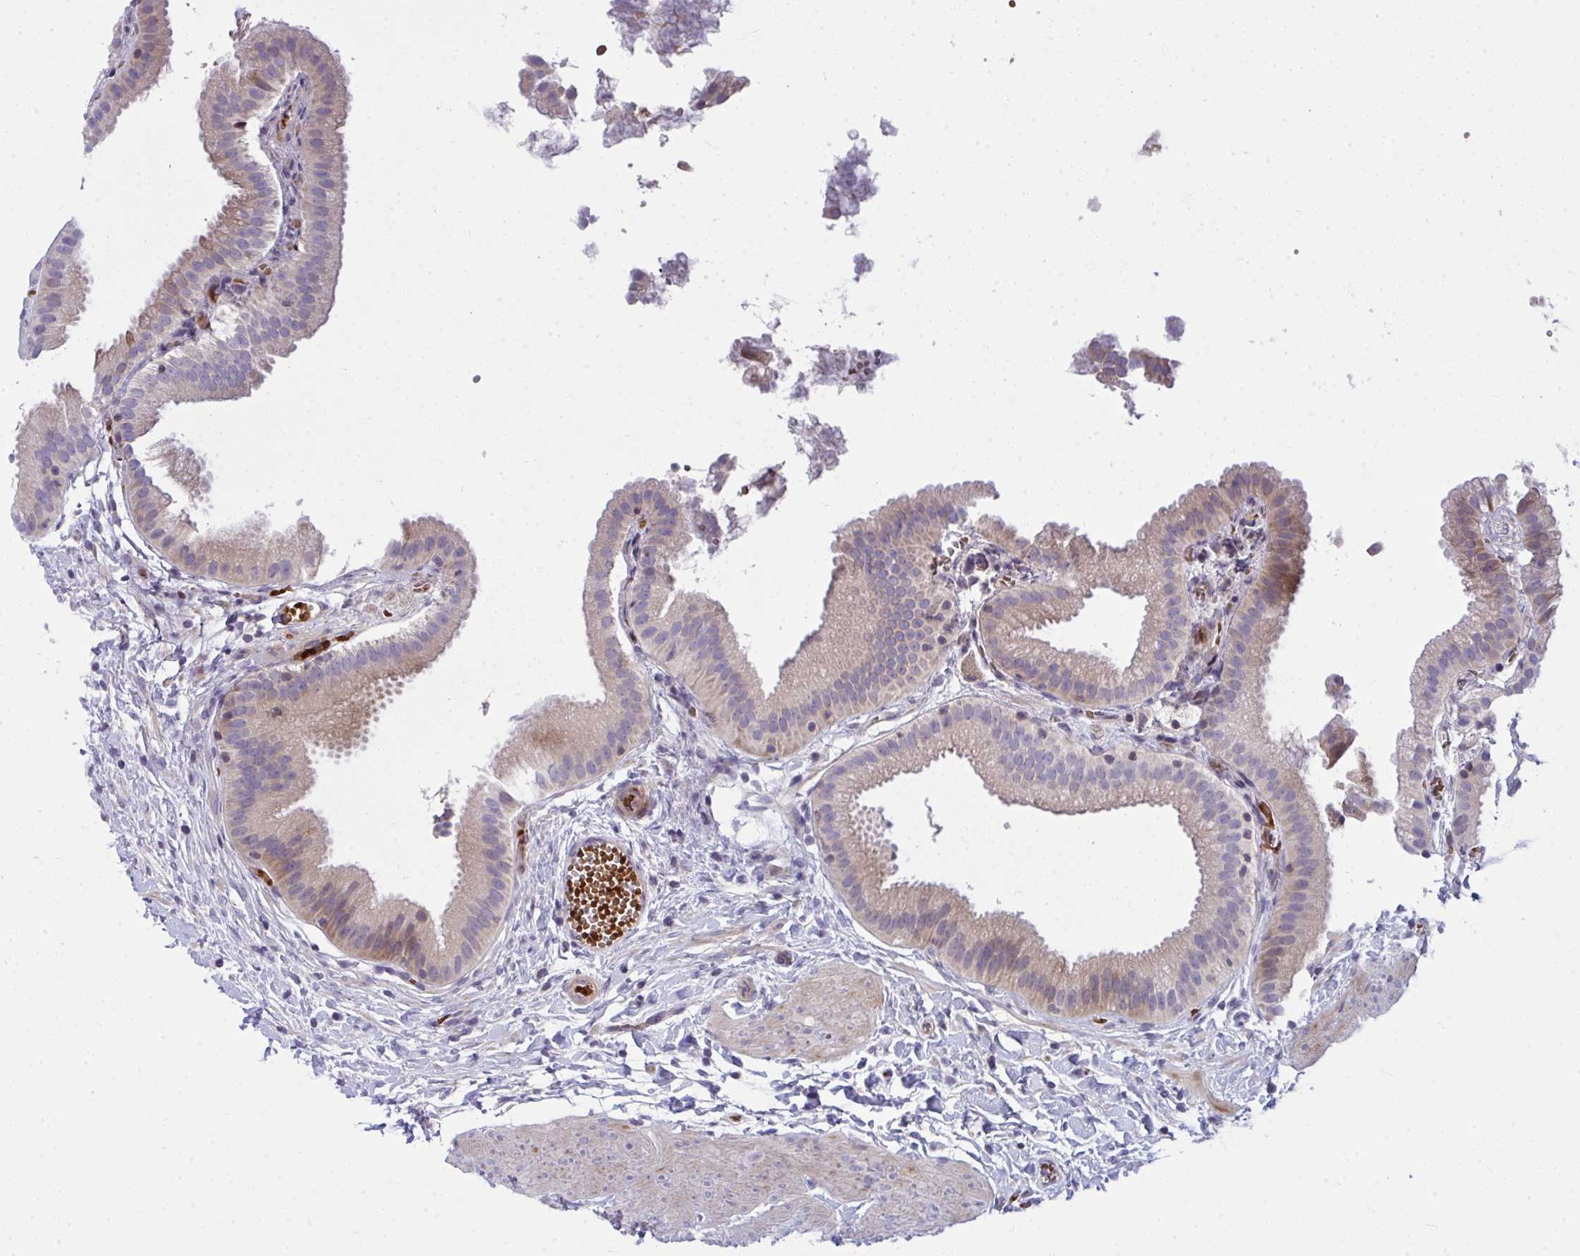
{"staining": {"intensity": "weak", "quantity": "25%-75%", "location": "cytoplasmic/membranous"}, "tissue": "gallbladder", "cell_type": "Glandular cells", "image_type": "normal", "snomed": [{"axis": "morphology", "description": "Normal tissue, NOS"}, {"axis": "topography", "description": "Gallbladder"}], "caption": "The immunohistochemical stain shows weak cytoplasmic/membranous expression in glandular cells of unremarkable gallbladder. (brown staining indicates protein expression, while blue staining denotes nuclei).", "gene": "SLC14A1", "patient": {"sex": "female", "age": 63}}